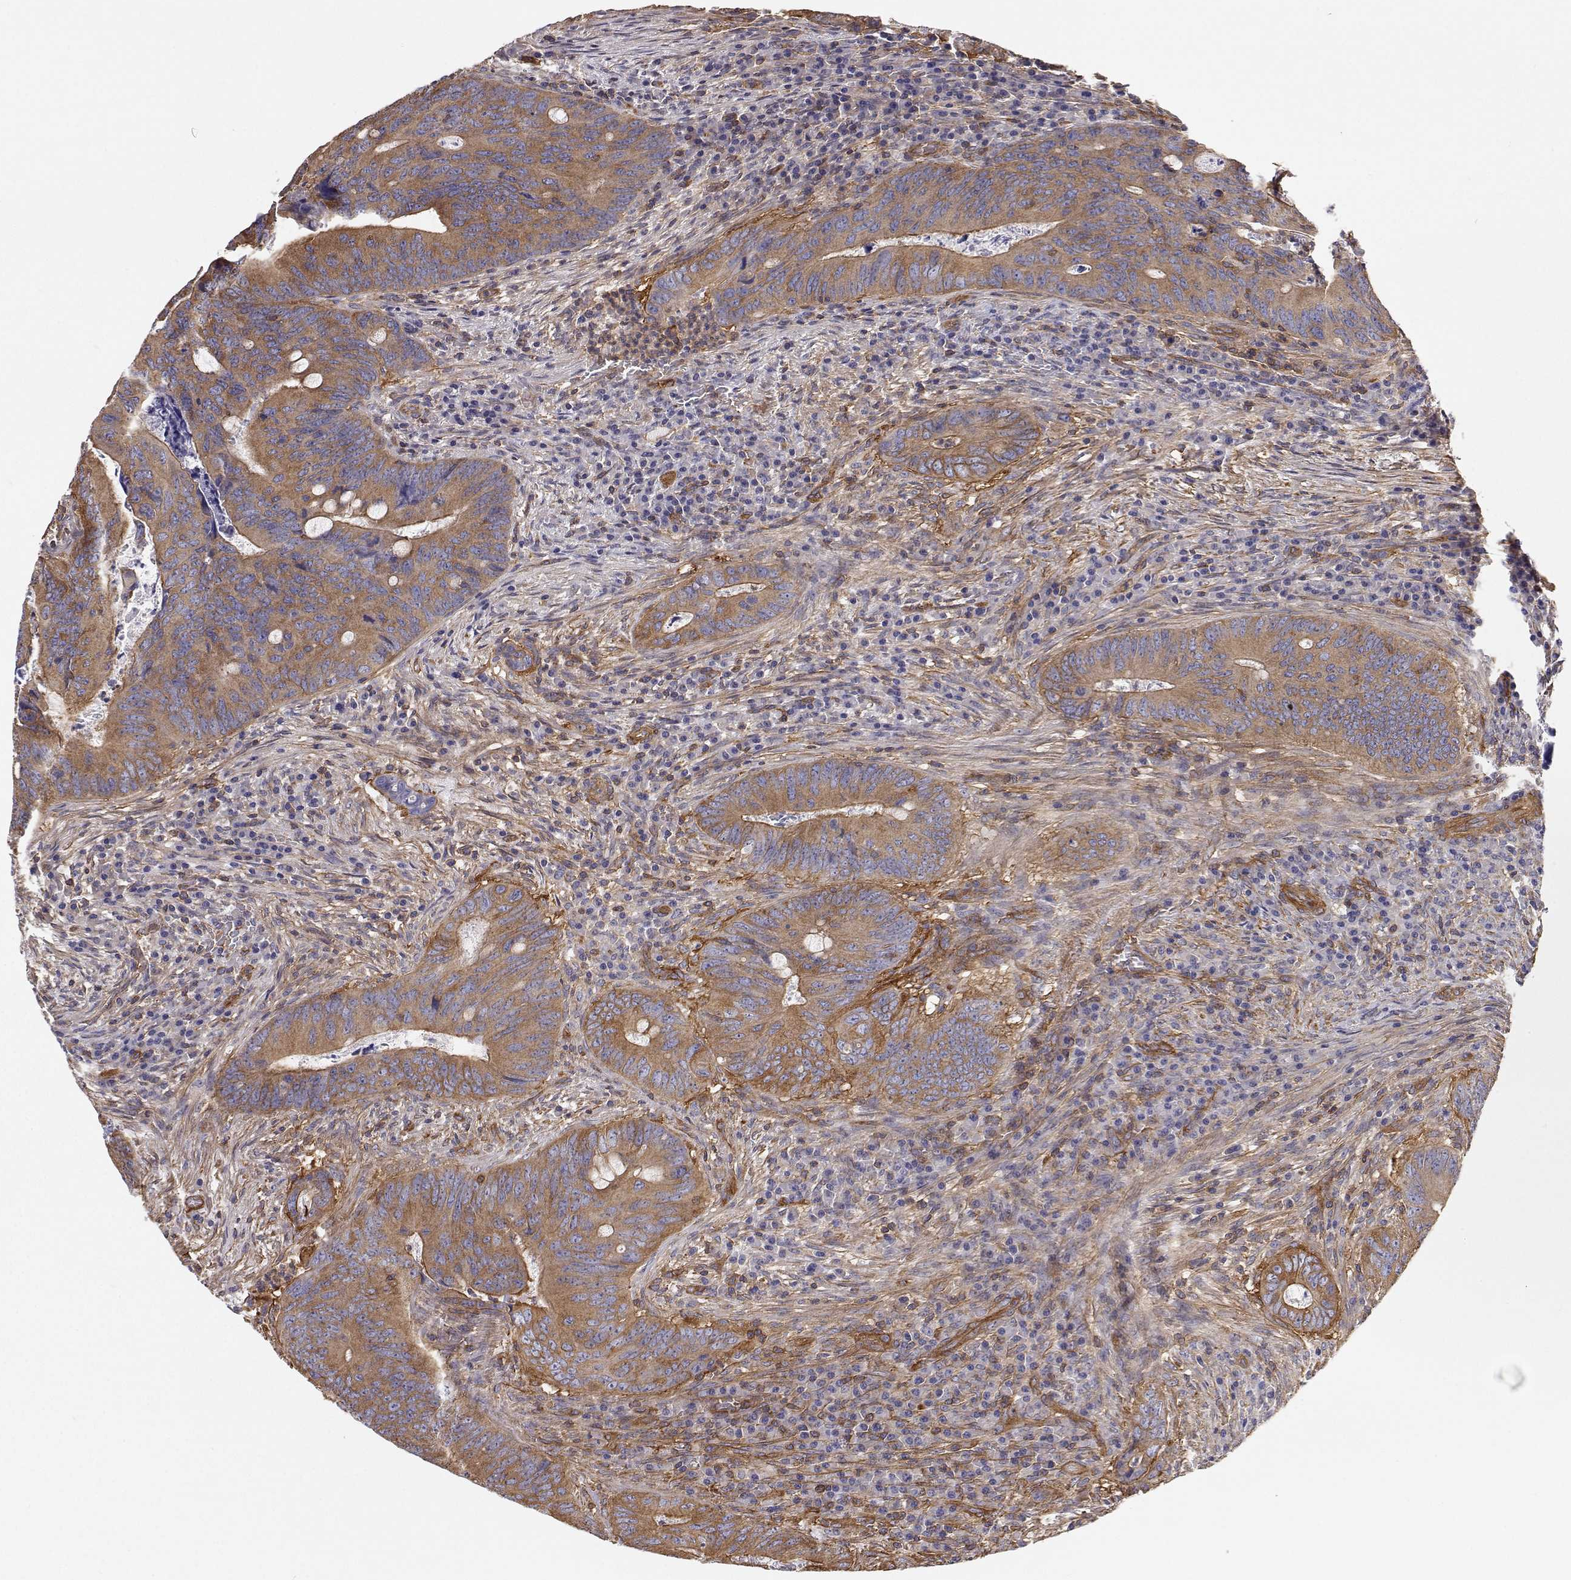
{"staining": {"intensity": "moderate", "quantity": ">75%", "location": "cytoplasmic/membranous"}, "tissue": "colorectal cancer", "cell_type": "Tumor cells", "image_type": "cancer", "snomed": [{"axis": "morphology", "description": "Adenocarcinoma, NOS"}, {"axis": "topography", "description": "Colon"}], "caption": "This histopathology image reveals immunohistochemistry staining of adenocarcinoma (colorectal), with medium moderate cytoplasmic/membranous staining in about >75% of tumor cells.", "gene": "MYH9", "patient": {"sex": "female", "age": 74}}